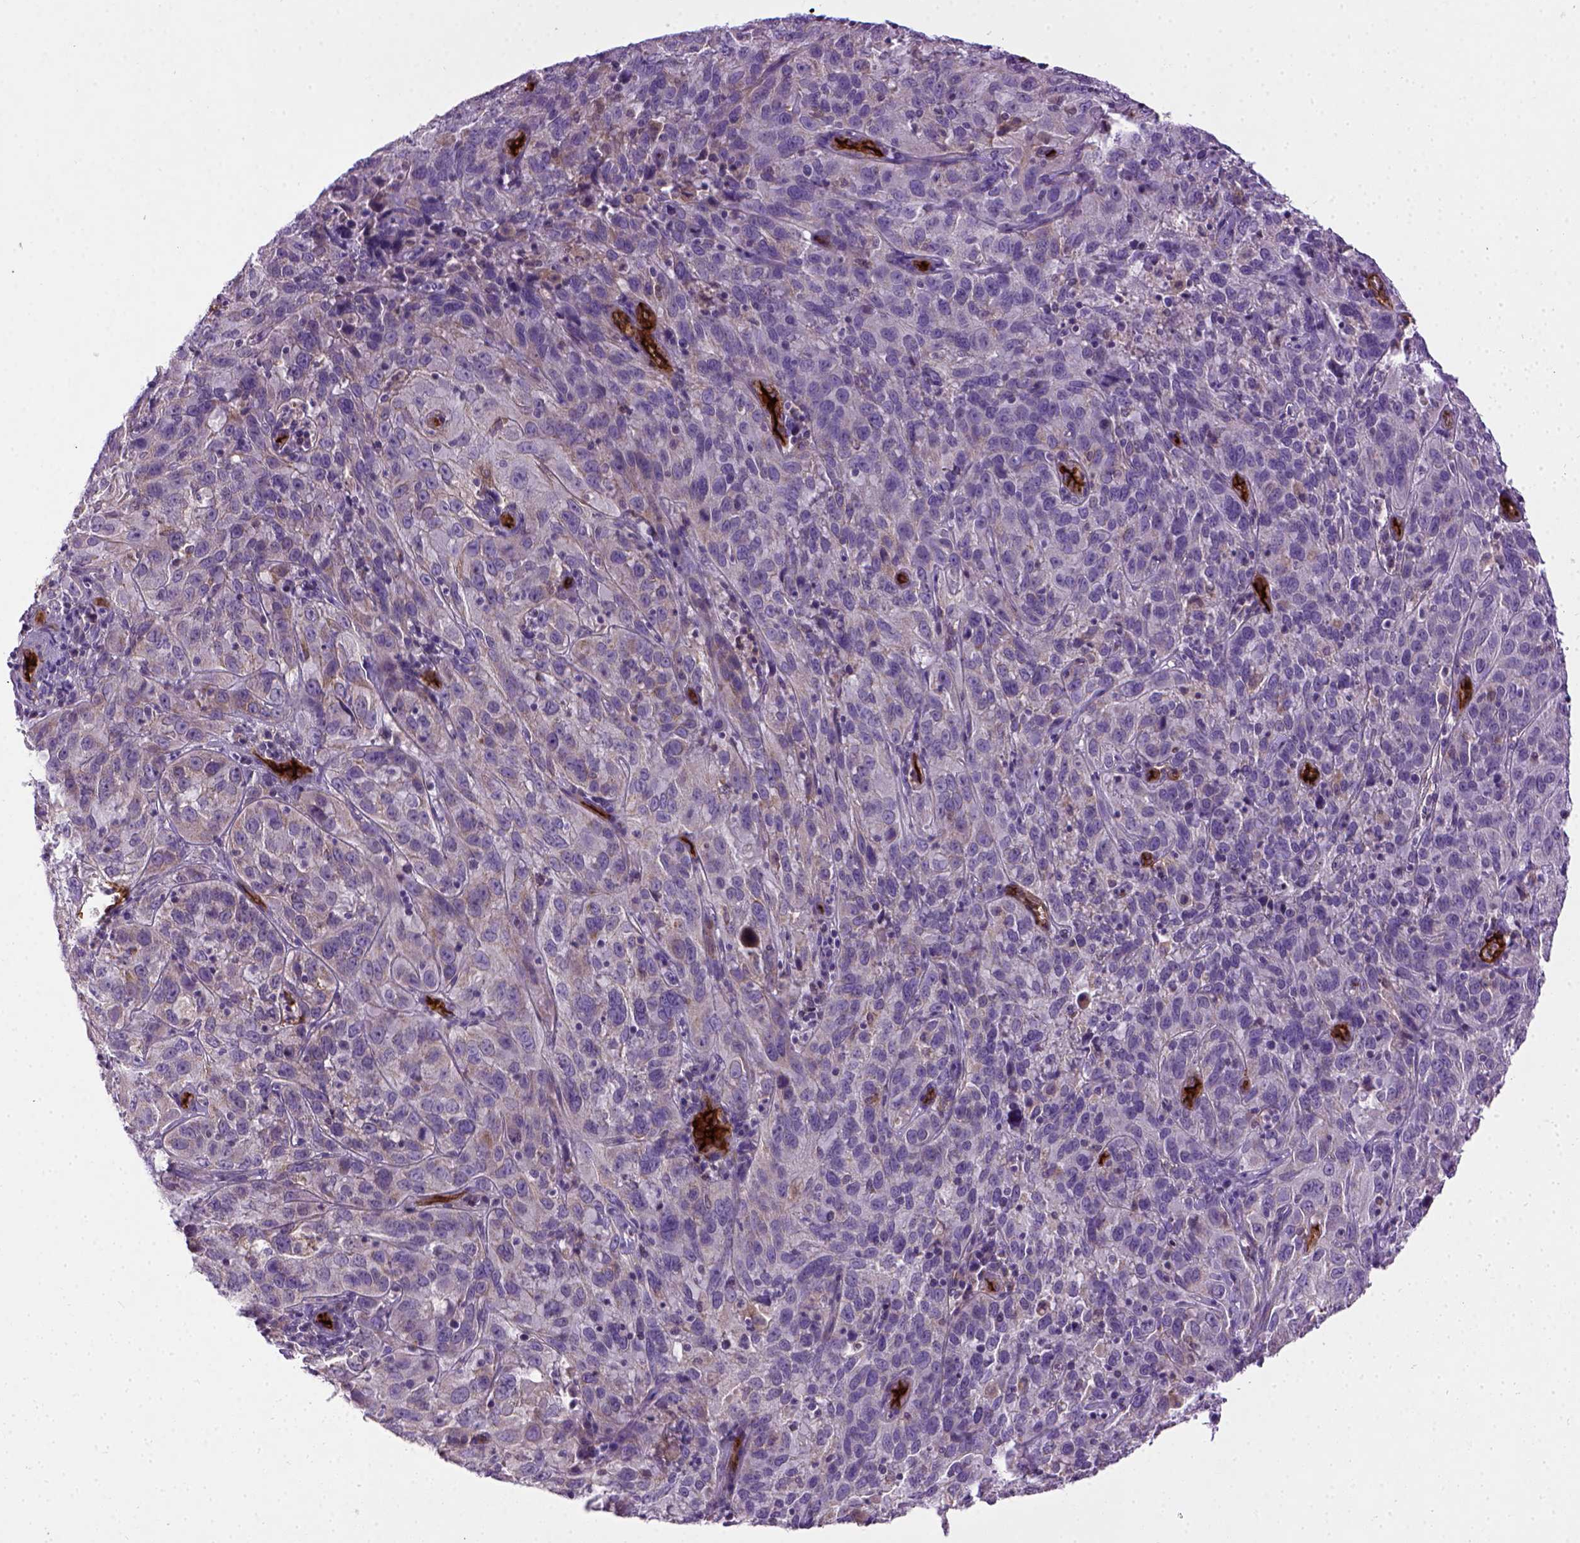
{"staining": {"intensity": "negative", "quantity": "none", "location": "none"}, "tissue": "cervical cancer", "cell_type": "Tumor cells", "image_type": "cancer", "snomed": [{"axis": "morphology", "description": "Squamous cell carcinoma, NOS"}, {"axis": "topography", "description": "Cervix"}], "caption": "This is a image of IHC staining of squamous cell carcinoma (cervical), which shows no staining in tumor cells.", "gene": "ENG", "patient": {"sex": "female", "age": 32}}